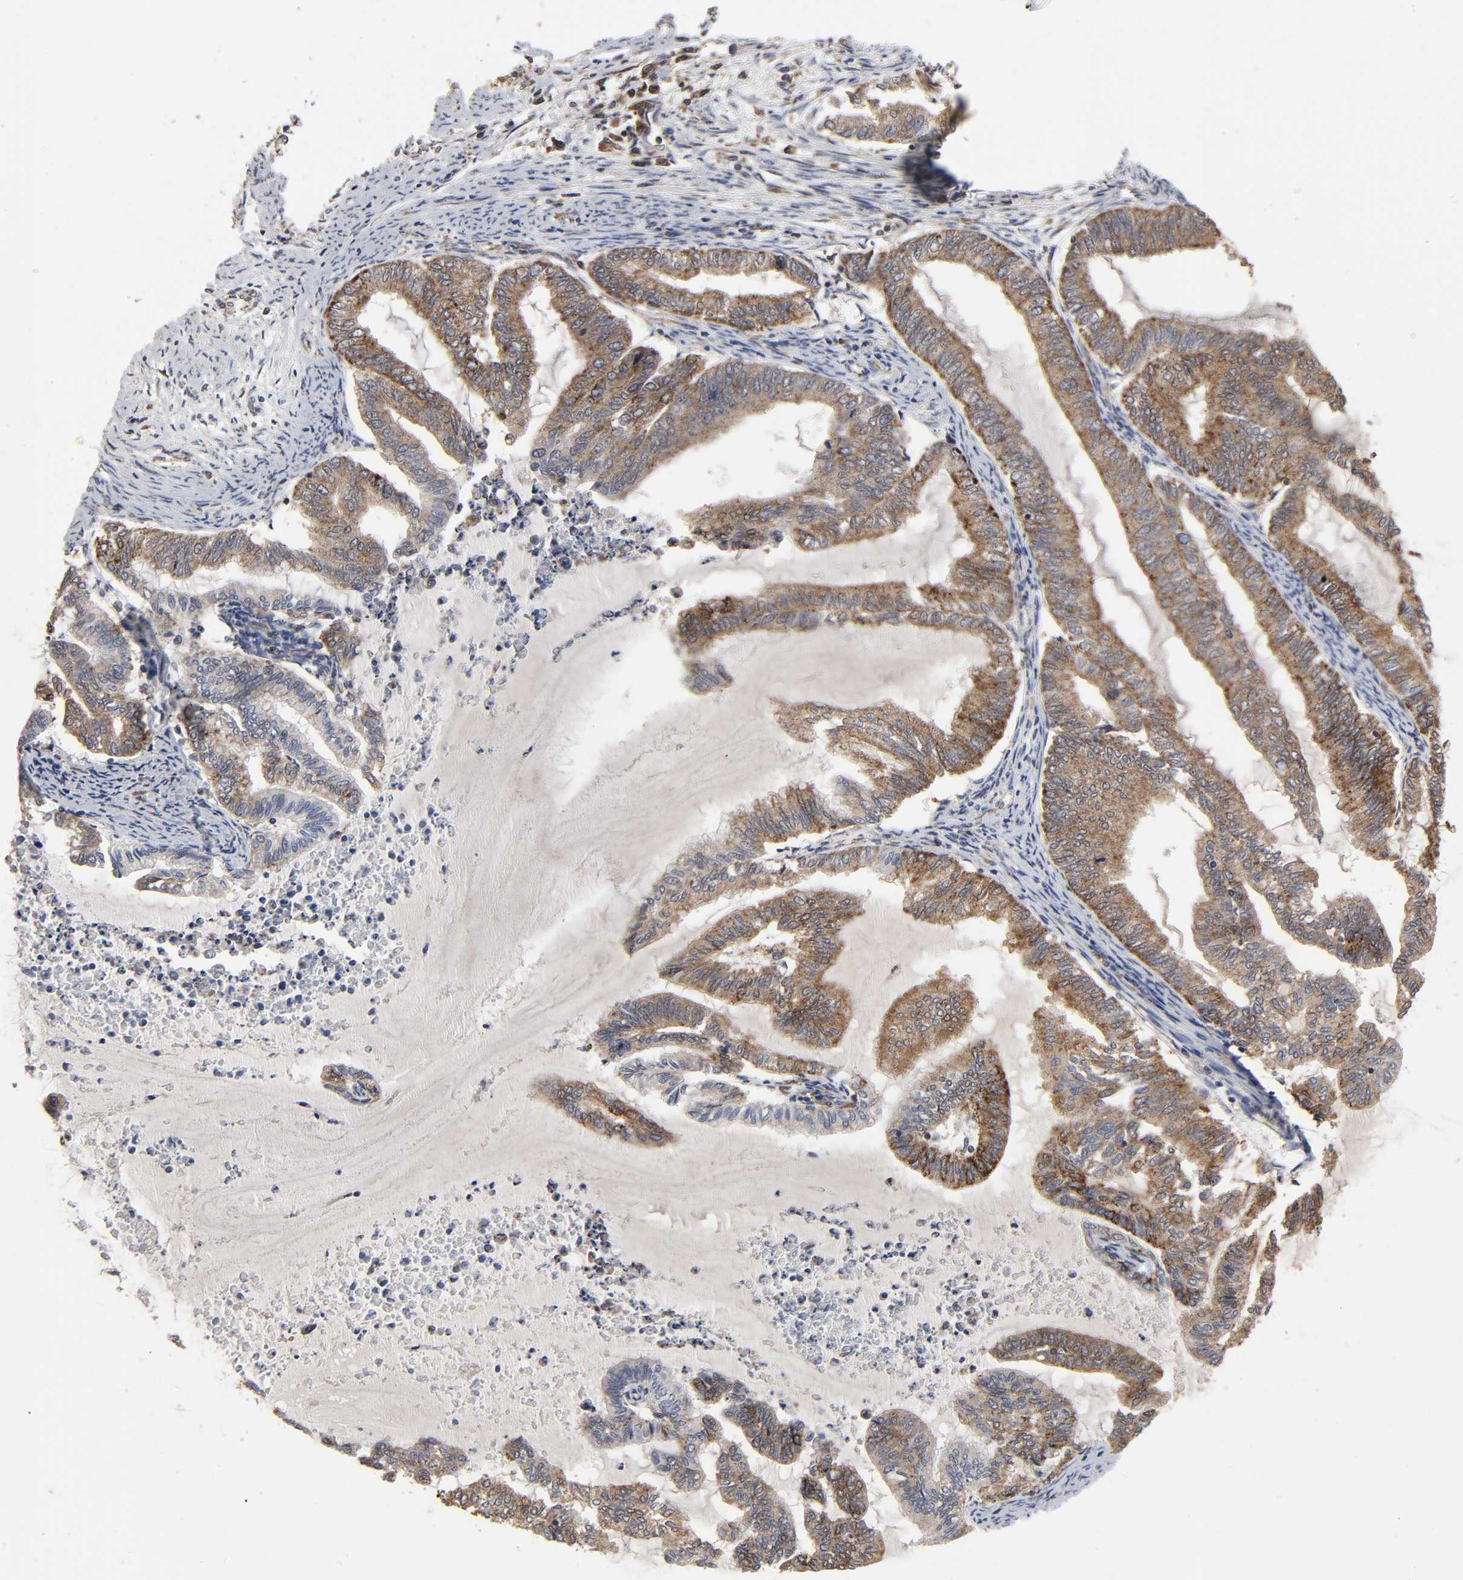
{"staining": {"intensity": "moderate", "quantity": ">75%", "location": "cytoplasmic/membranous"}, "tissue": "endometrial cancer", "cell_type": "Tumor cells", "image_type": "cancer", "snomed": [{"axis": "morphology", "description": "Adenocarcinoma, NOS"}, {"axis": "topography", "description": "Endometrium"}], "caption": "The micrograph exhibits staining of endometrial adenocarcinoma, revealing moderate cytoplasmic/membranous protein expression (brown color) within tumor cells.", "gene": "COX6B1", "patient": {"sex": "female", "age": 79}}